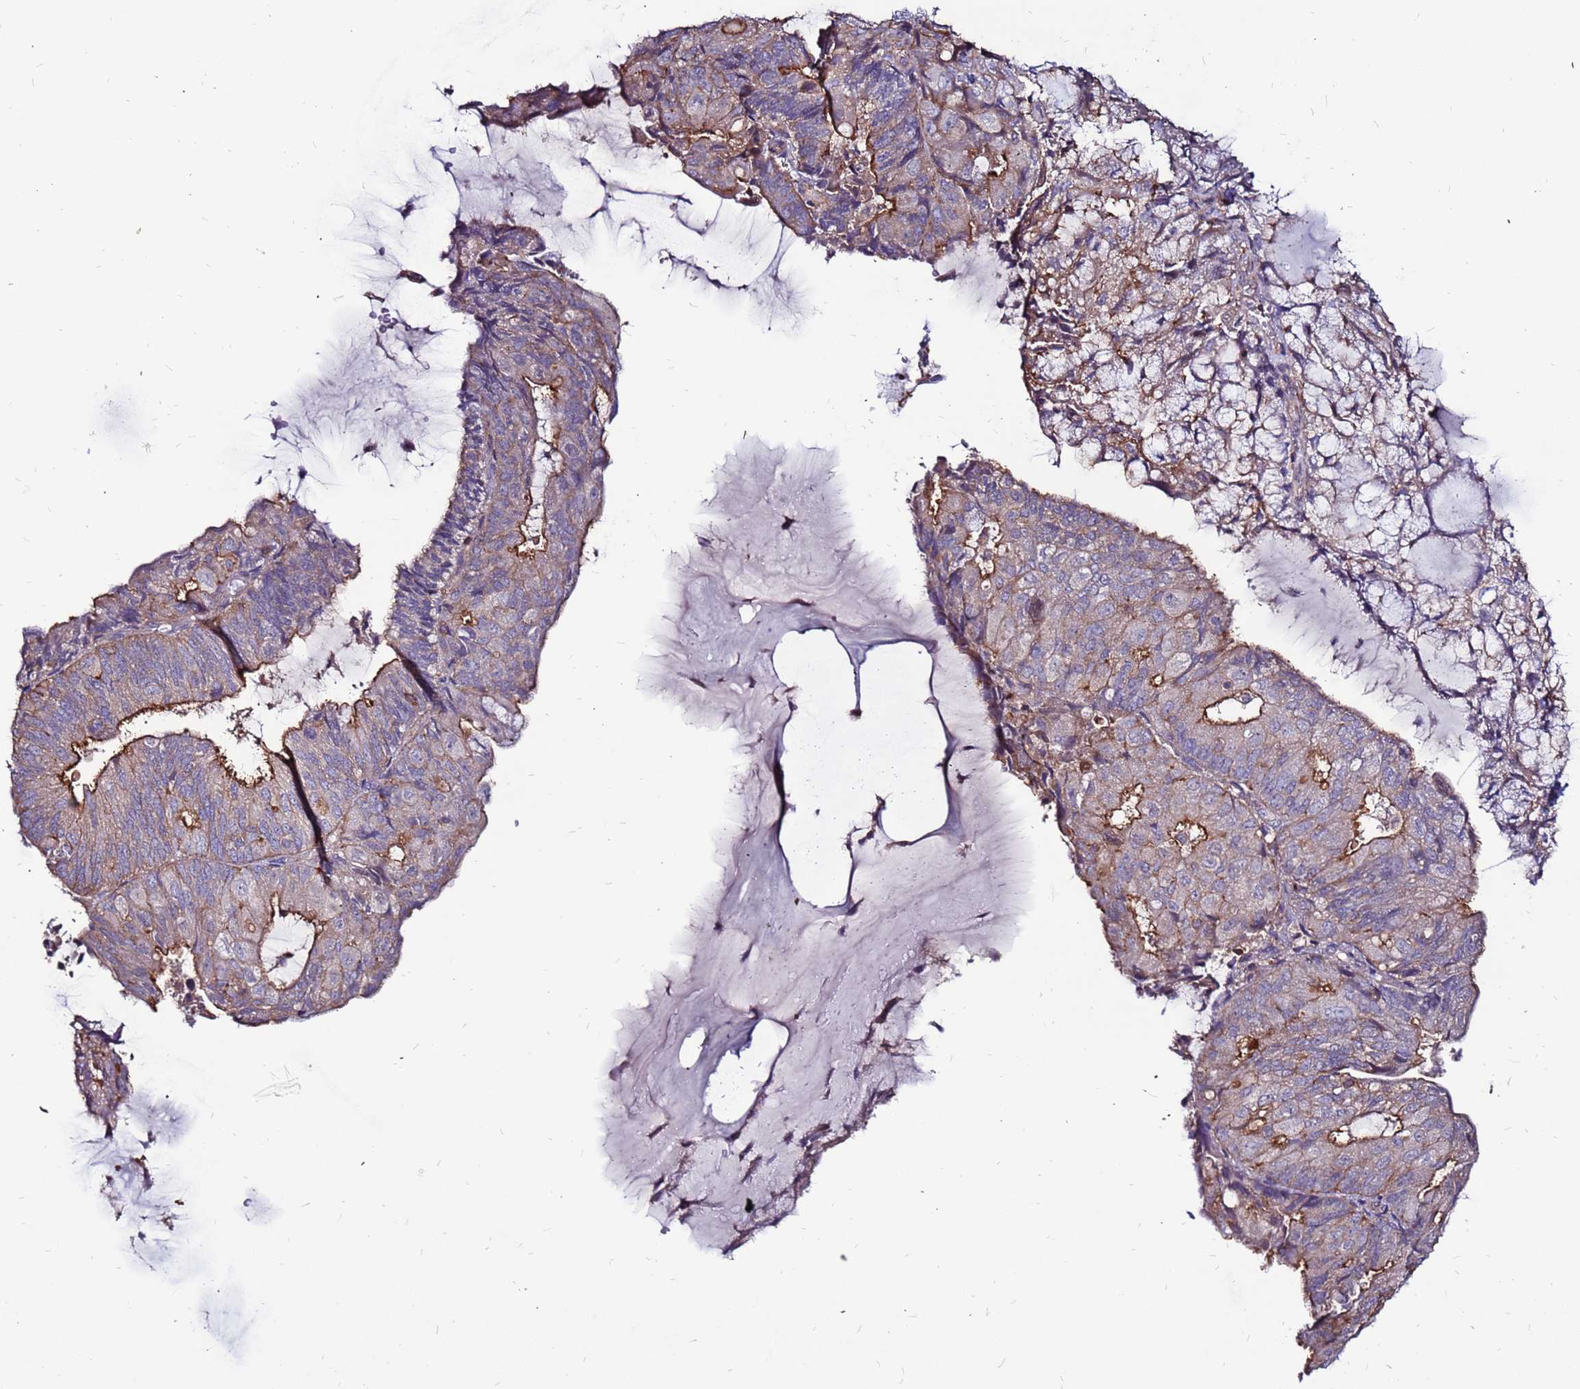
{"staining": {"intensity": "strong", "quantity": "<25%", "location": "cytoplasmic/membranous"}, "tissue": "endometrial cancer", "cell_type": "Tumor cells", "image_type": "cancer", "snomed": [{"axis": "morphology", "description": "Adenocarcinoma, NOS"}, {"axis": "topography", "description": "Endometrium"}], "caption": "Human endometrial cancer (adenocarcinoma) stained for a protein (brown) displays strong cytoplasmic/membranous positive expression in approximately <25% of tumor cells.", "gene": "NRN1L", "patient": {"sex": "female", "age": 81}}